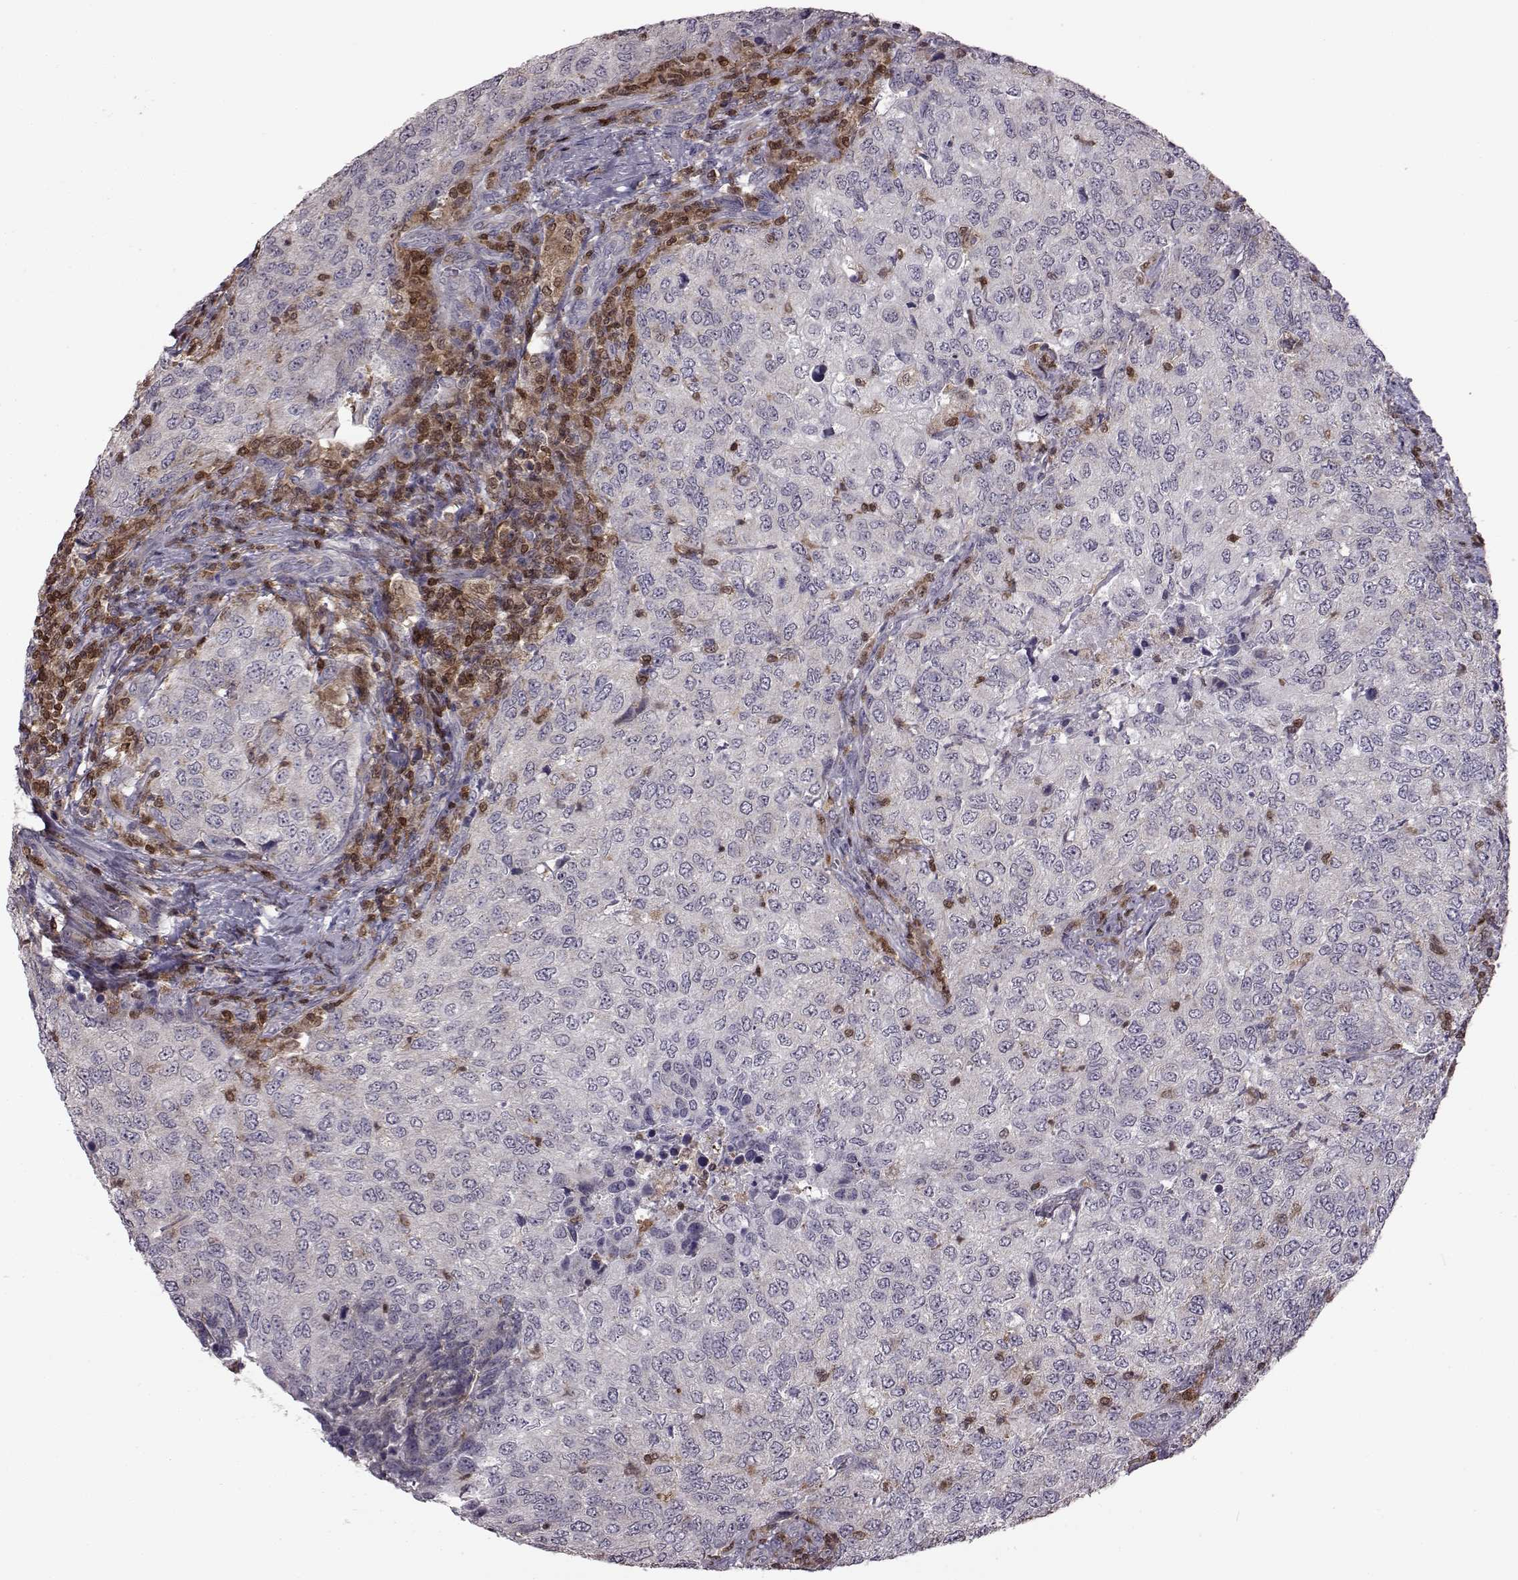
{"staining": {"intensity": "negative", "quantity": "none", "location": "none"}, "tissue": "urothelial cancer", "cell_type": "Tumor cells", "image_type": "cancer", "snomed": [{"axis": "morphology", "description": "Urothelial carcinoma, High grade"}, {"axis": "topography", "description": "Urinary bladder"}], "caption": "The IHC micrograph has no significant positivity in tumor cells of high-grade urothelial carcinoma tissue.", "gene": "DOK2", "patient": {"sex": "female", "age": 78}}